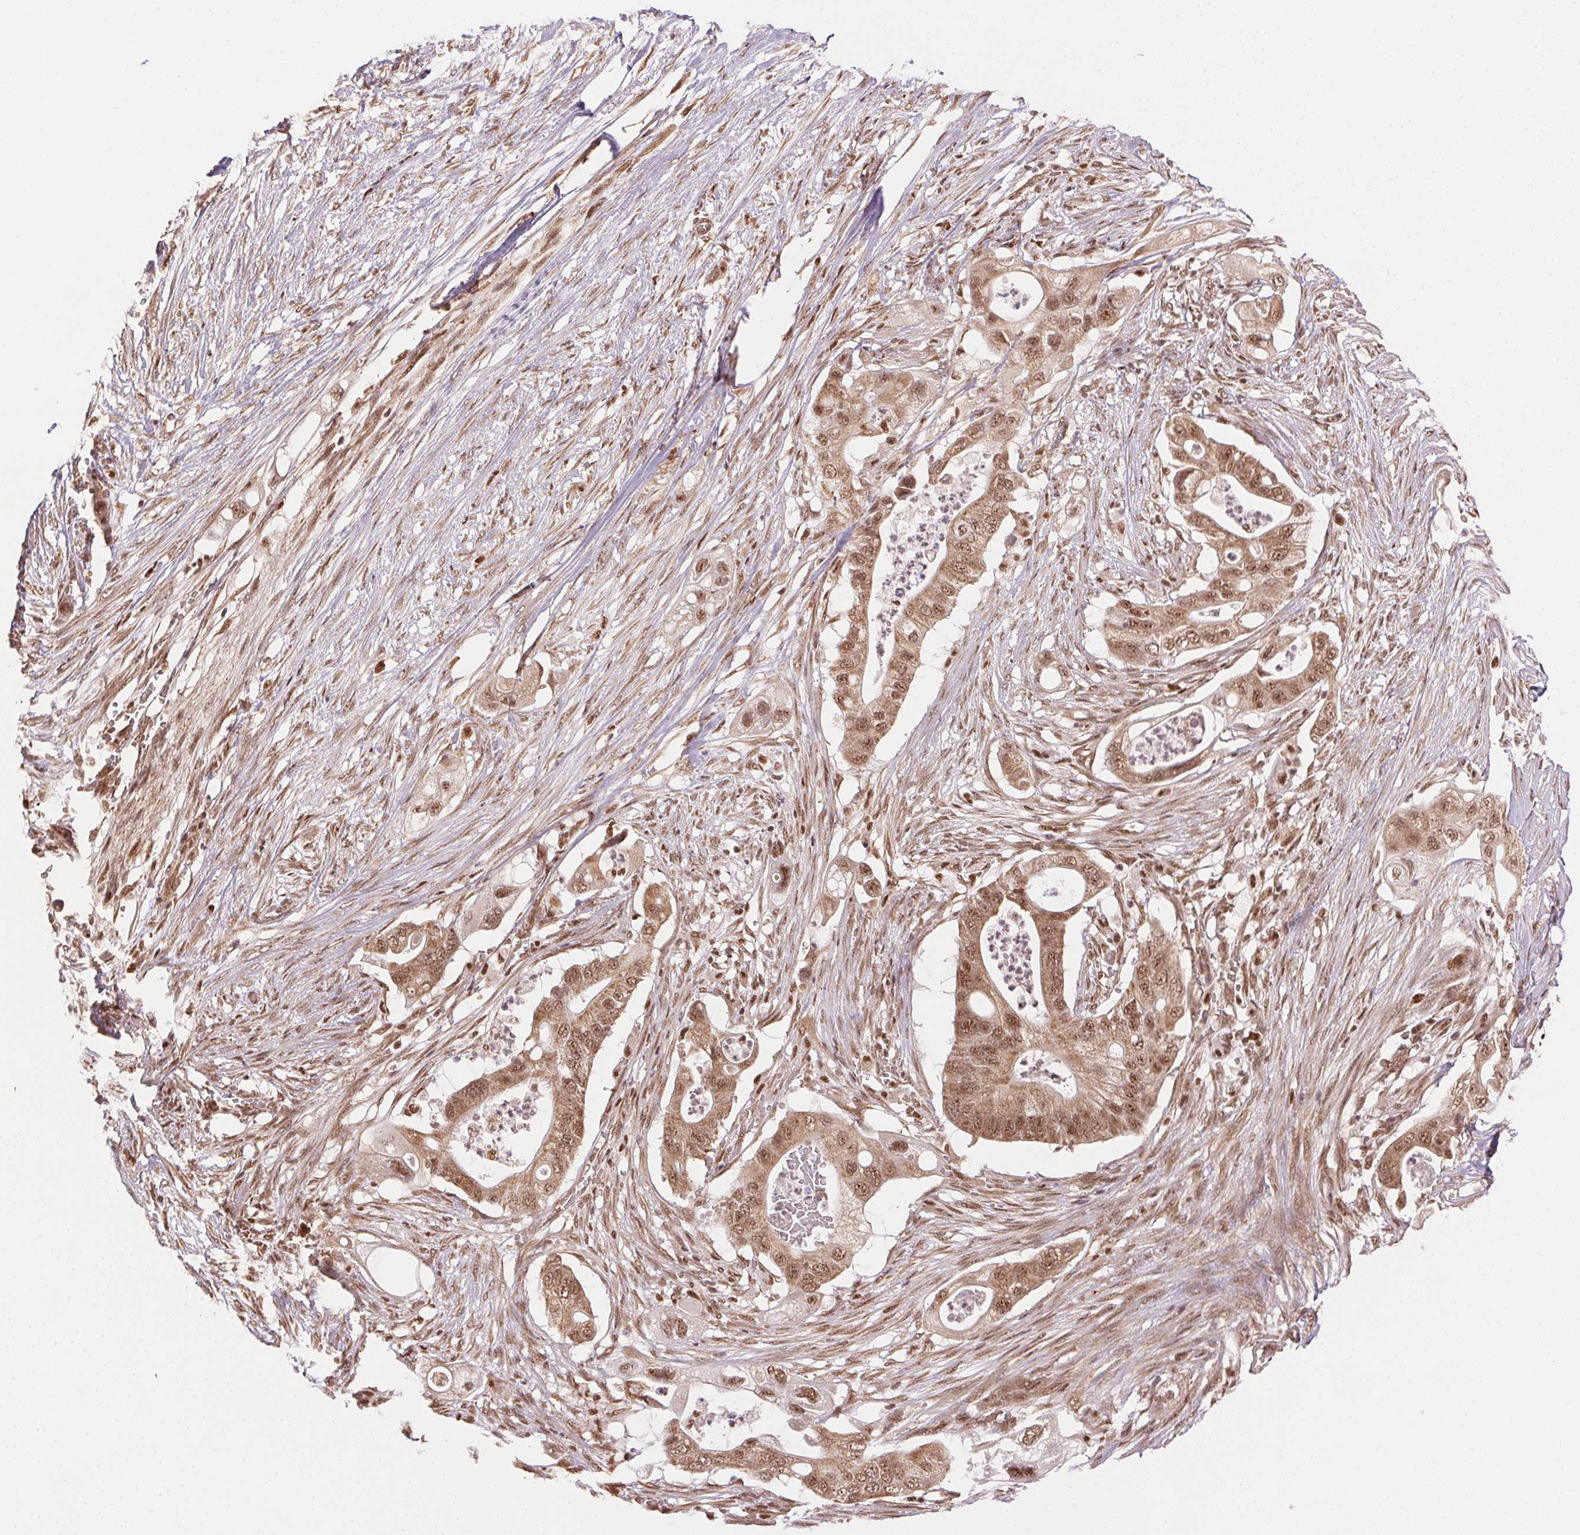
{"staining": {"intensity": "moderate", "quantity": ">75%", "location": "cytoplasmic/membranous,nuclear"}, "tissue": "pancreatic cancer", "cell_type": "Tumor cells", "image_type": "cancer", "snomed": [{"axis": "morphology", "description": "Adenocarcinoma, NOS"}, {"axis": "topography", "description": "Pancreas"}], "caption": "Tumor cells display medium levels of moderate cytoplasmic/membranous and nuclear positivity in about >75% of cells in human adenocarcinoma (pancreatic).", "gene": "TREML4", "patient": {"sex": "female", "age": 72}}